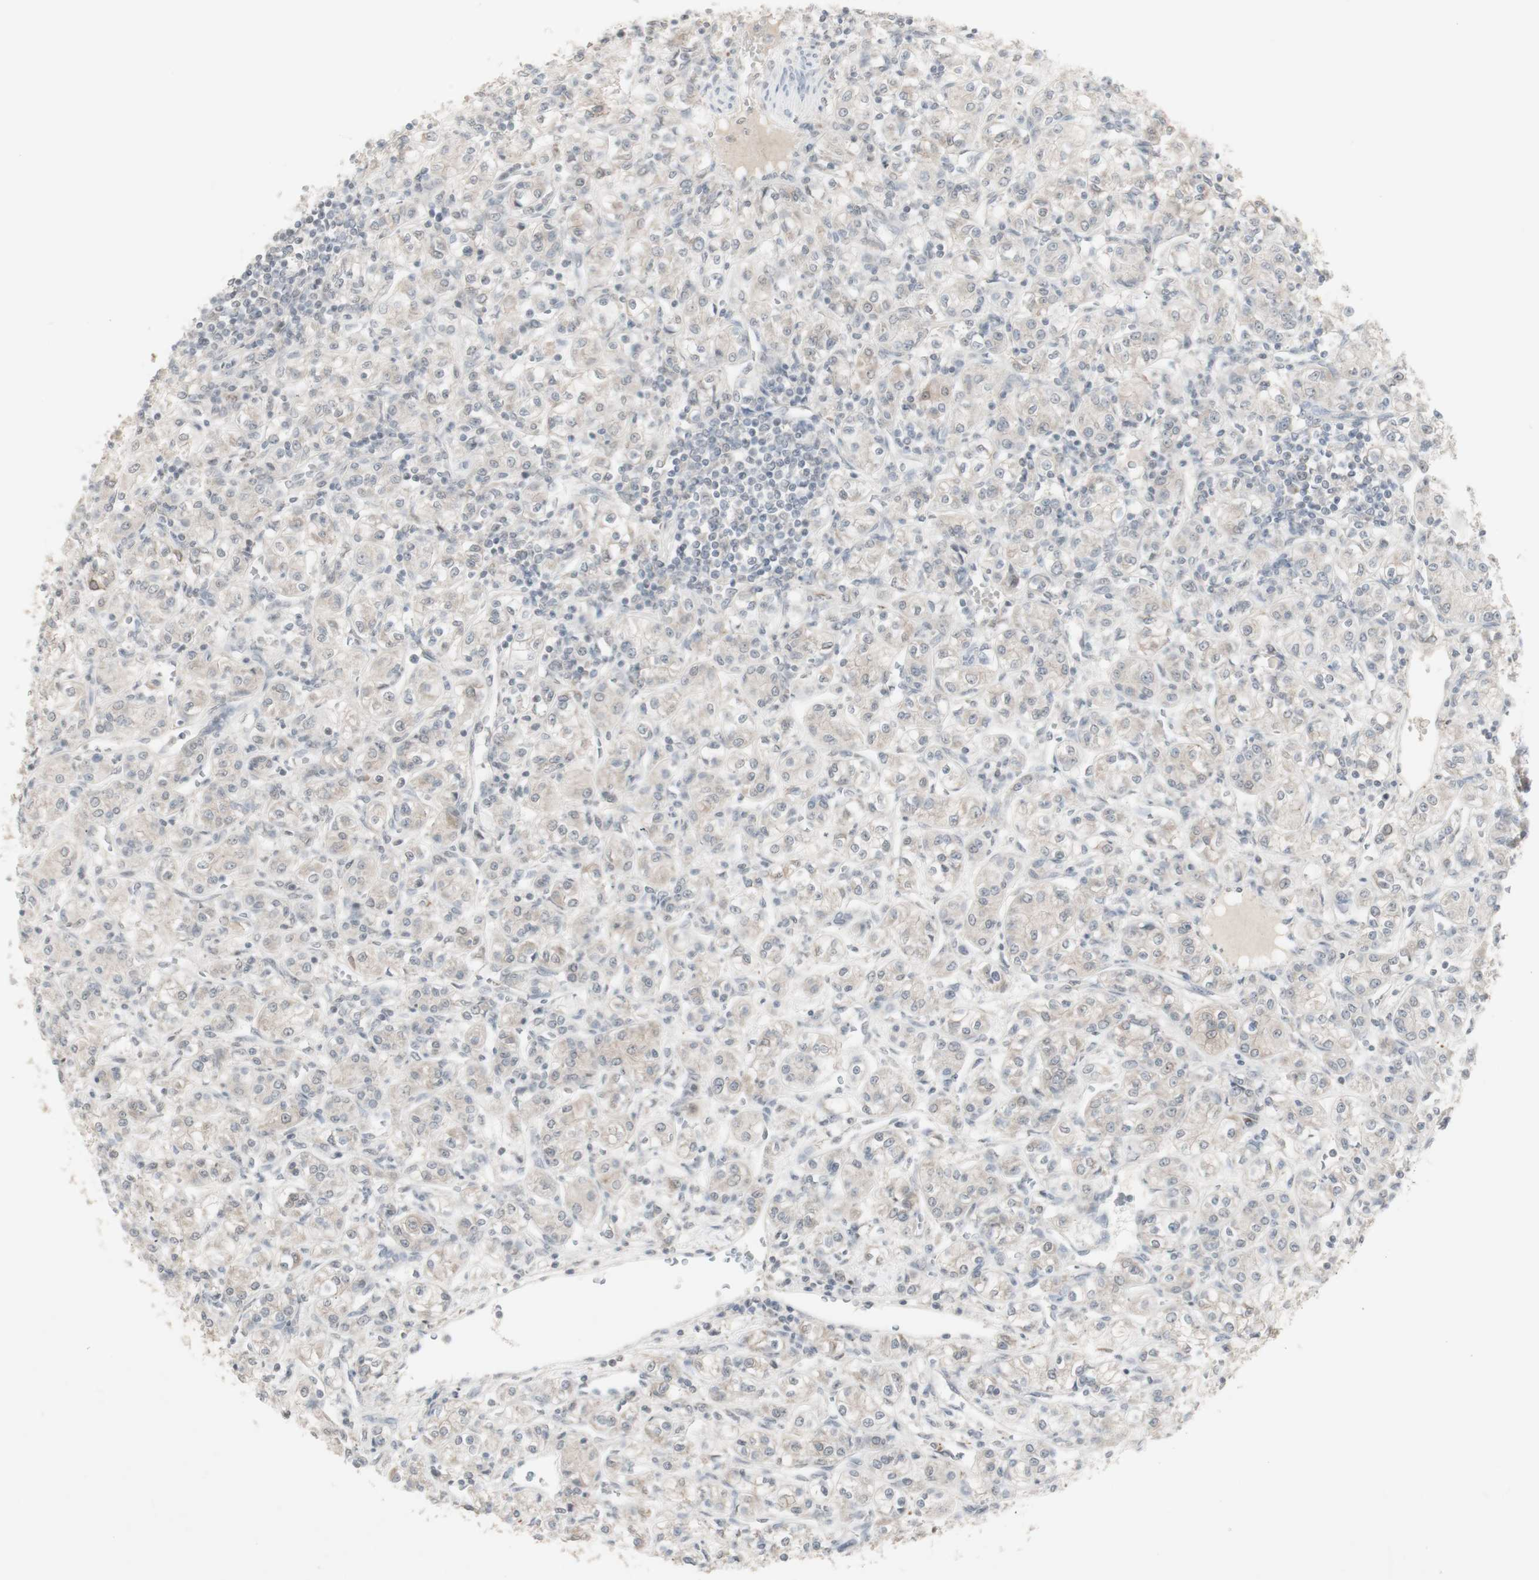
{"staining": {"intensity": "weak", "quantity": ">75%", "location": "cytoplasmic/membranous"}, "tissue": "renal cancer", "cell_type": "Tumor cells", "image_type": "cancer", "snomed": [{"axis": "morphology", "description": "Adenocarcinoma, NOS"}, {"axis": "topography", "description": "Kidney"}], "caption": "Immunohistochemistry (IHC) (DAB) staining of renal cancer reveals weak cytoplasmic/membranous protein positivity in about >75% of tumor cells.", "gene": "C1orf116", "patient": {"sex": "male", "age": 77}}